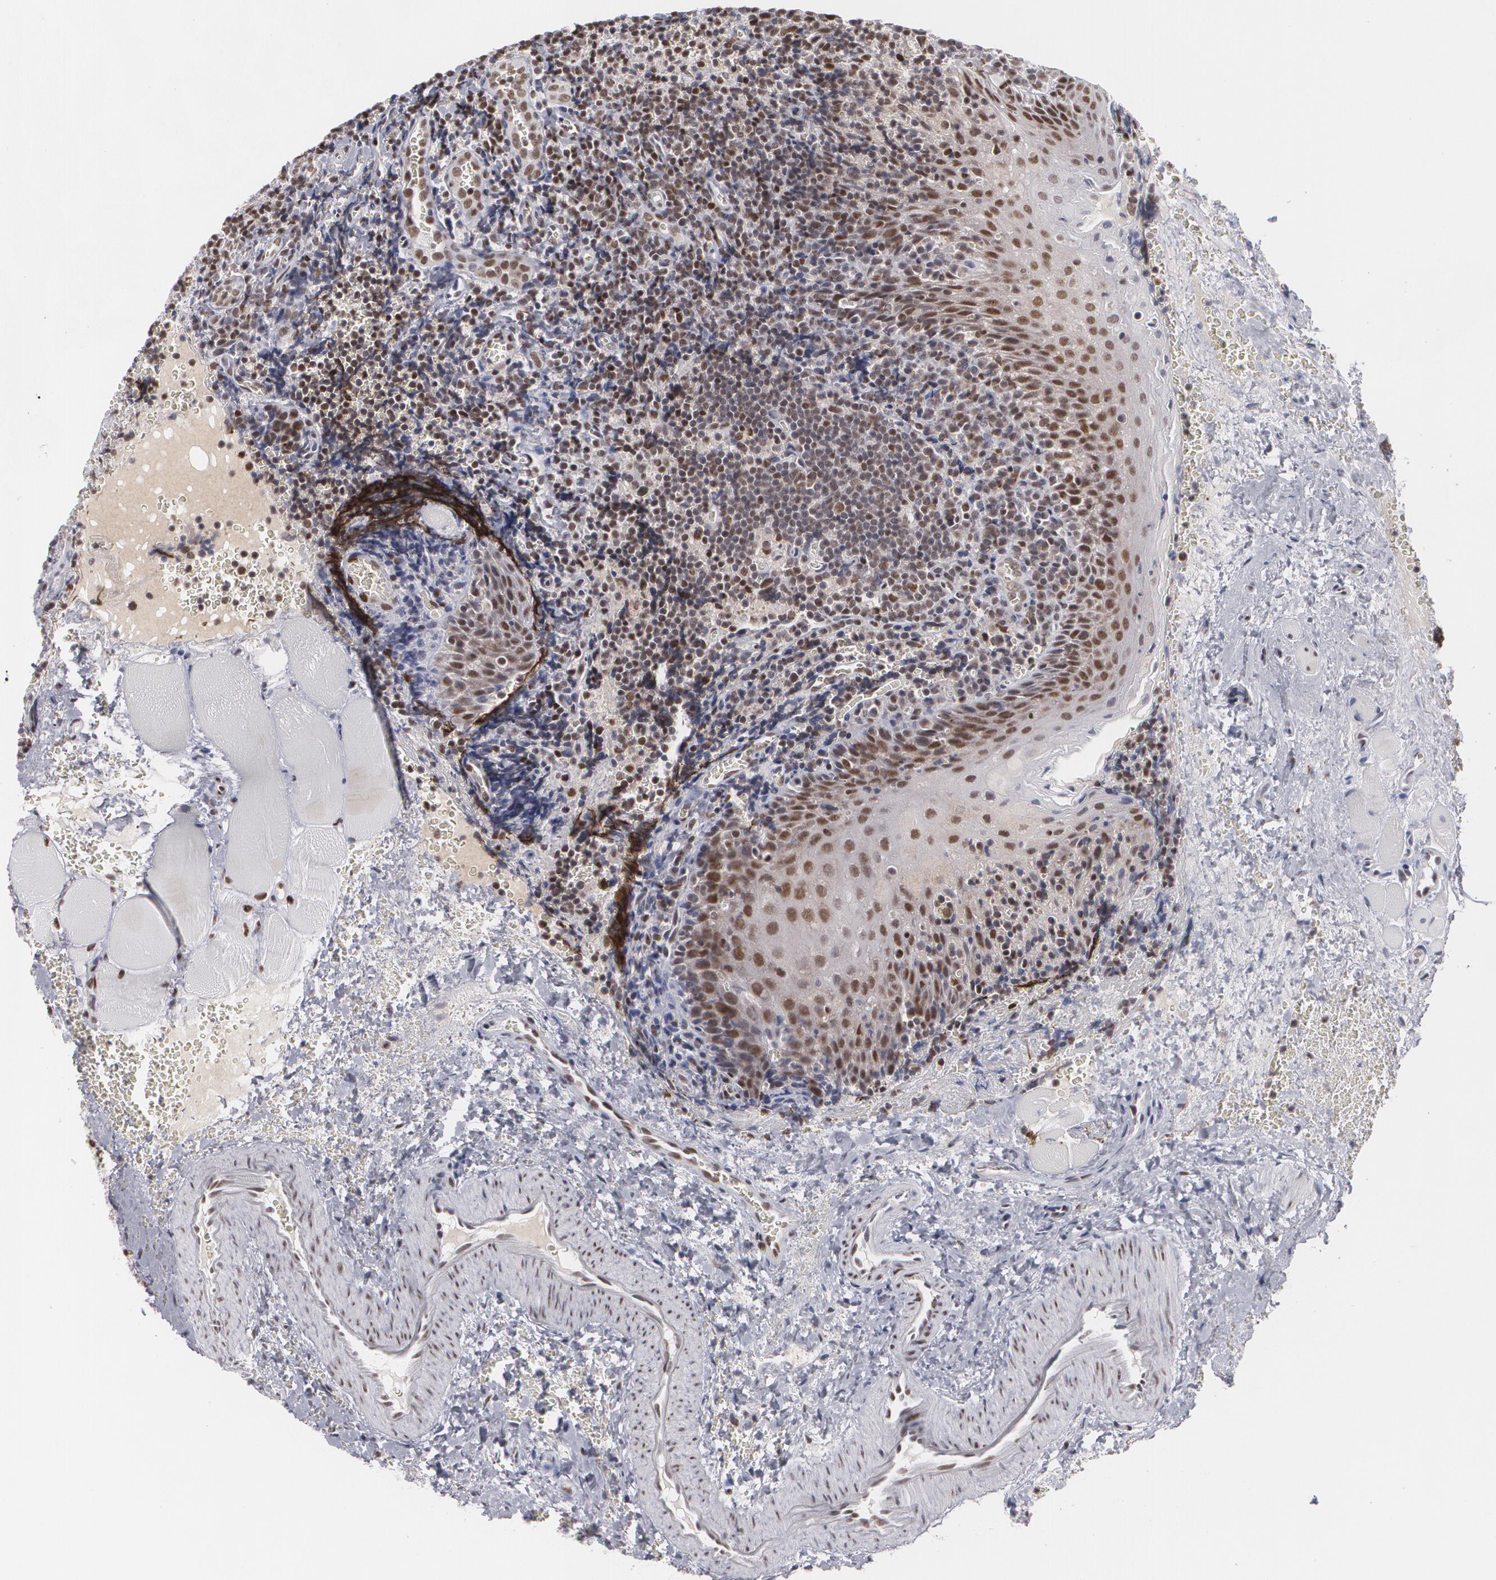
{"staining": {"intensity": "moderate", "quantity": ">75%", "location": "nuclear"}, "tissue": "tonsil", "cell_type": "Germinal center cells", "image_type": "normal", "snomed": [{"axis": "morphology", "description": "Normal tissue, NOS"}, {"axis": "topography", "description": "Tonsil"}], "caption": "The immunohistochemical stain shows moderate nuclear expression in germinal center cells of benign tonsil. (DAB (3,3'-diaminobenzidine) = brown stain, brightfield microscopy at high magnification).", "gene": "MCL1", "patient": {"sex": "male", "age": 20}}